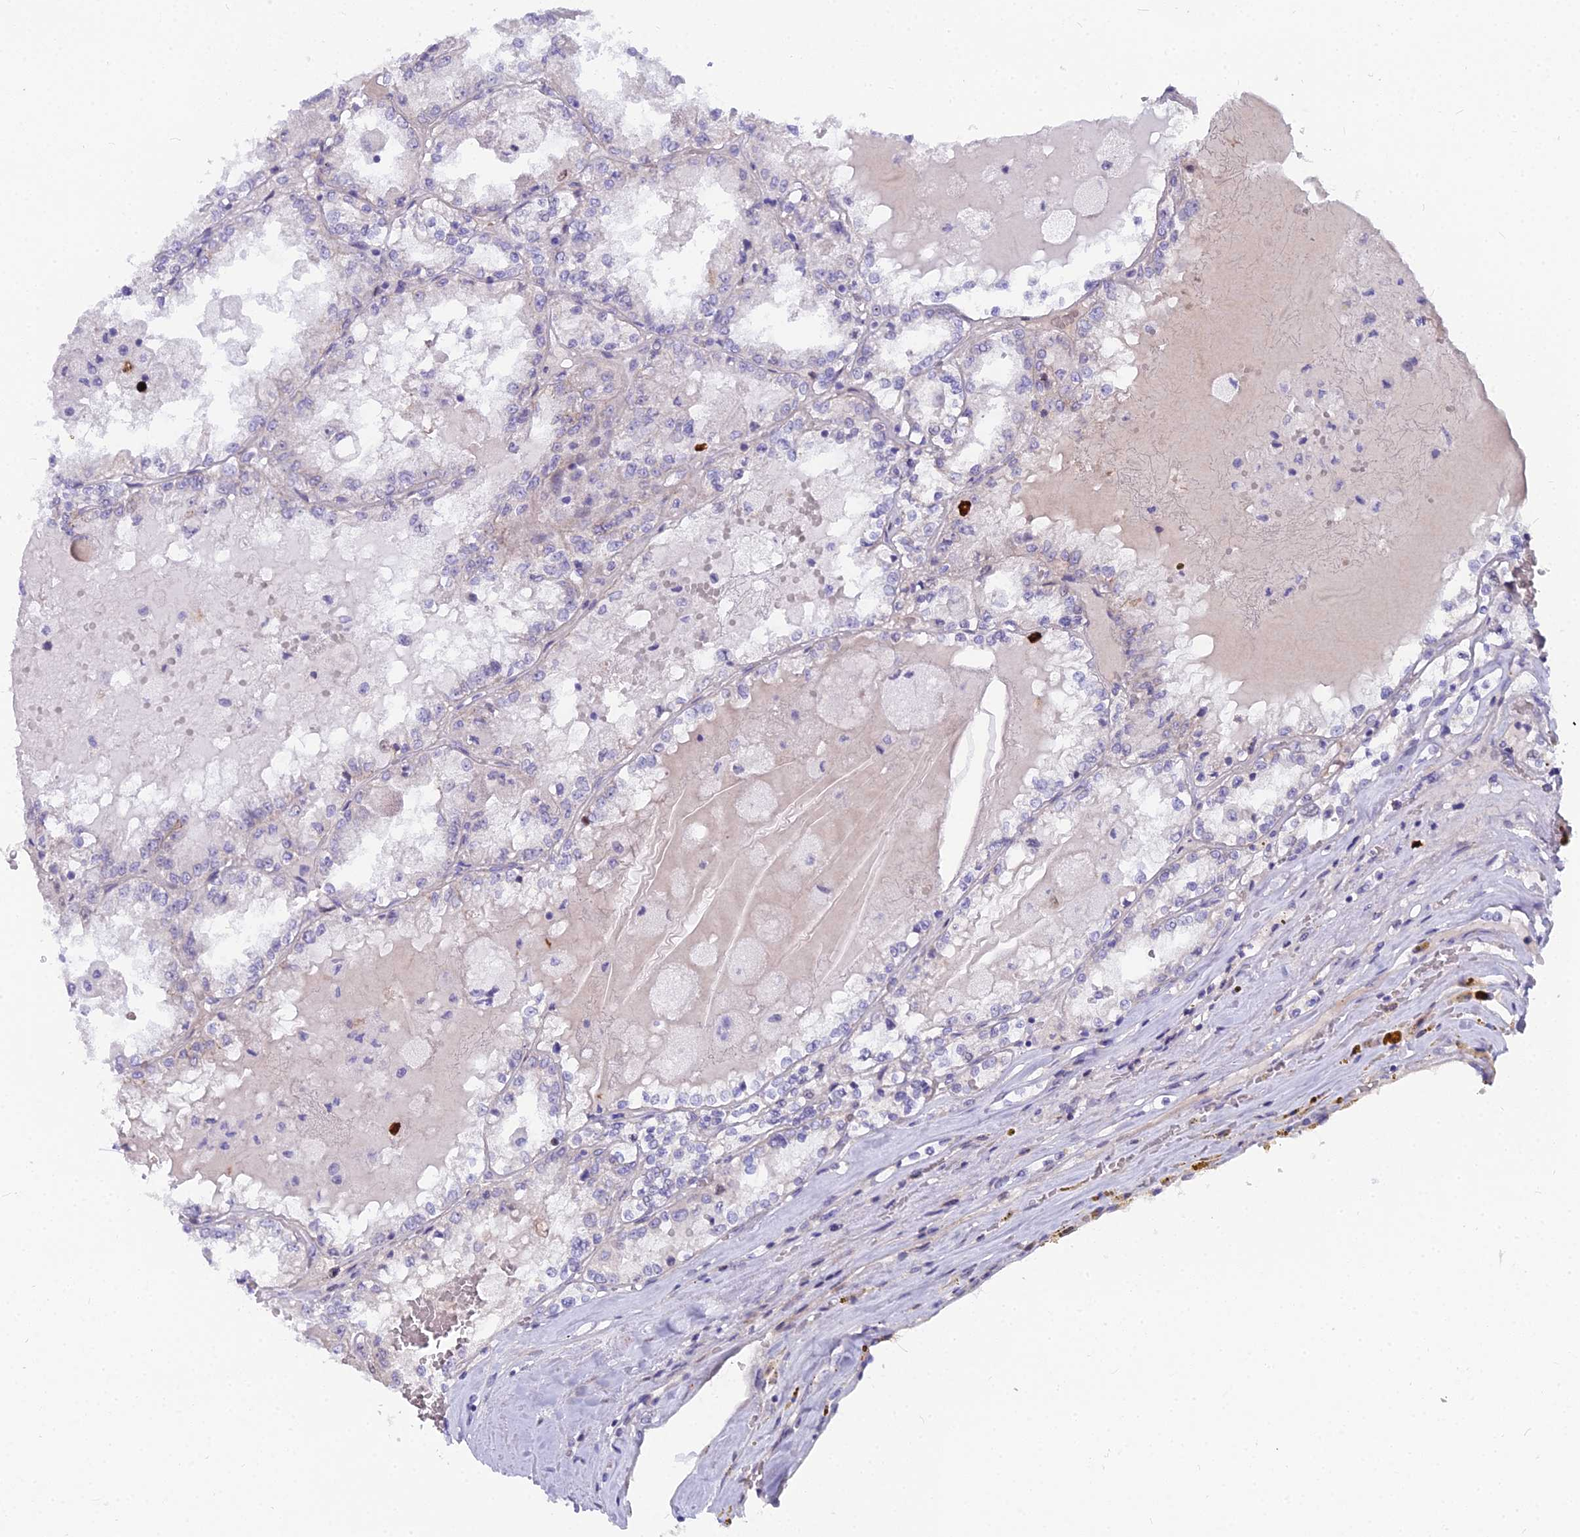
{"staining": {"intensity": "negative", "quantity": "none", "location": "none"}, "tissue": "renal cancer", "cell_type": "Tumor cells", "image_type": "cancer", "snomed": [{"axis": "morphology", "description": "Adenocarcinoma, NOS"}, {"axis": "topography", "description": "Kidney"}], "caption": "The histopathology image shows no staining of tumor cells in renal adenocarcinoma.", "gene": "NUSAP1", "patient": {"sex": "female", "age": 56}}